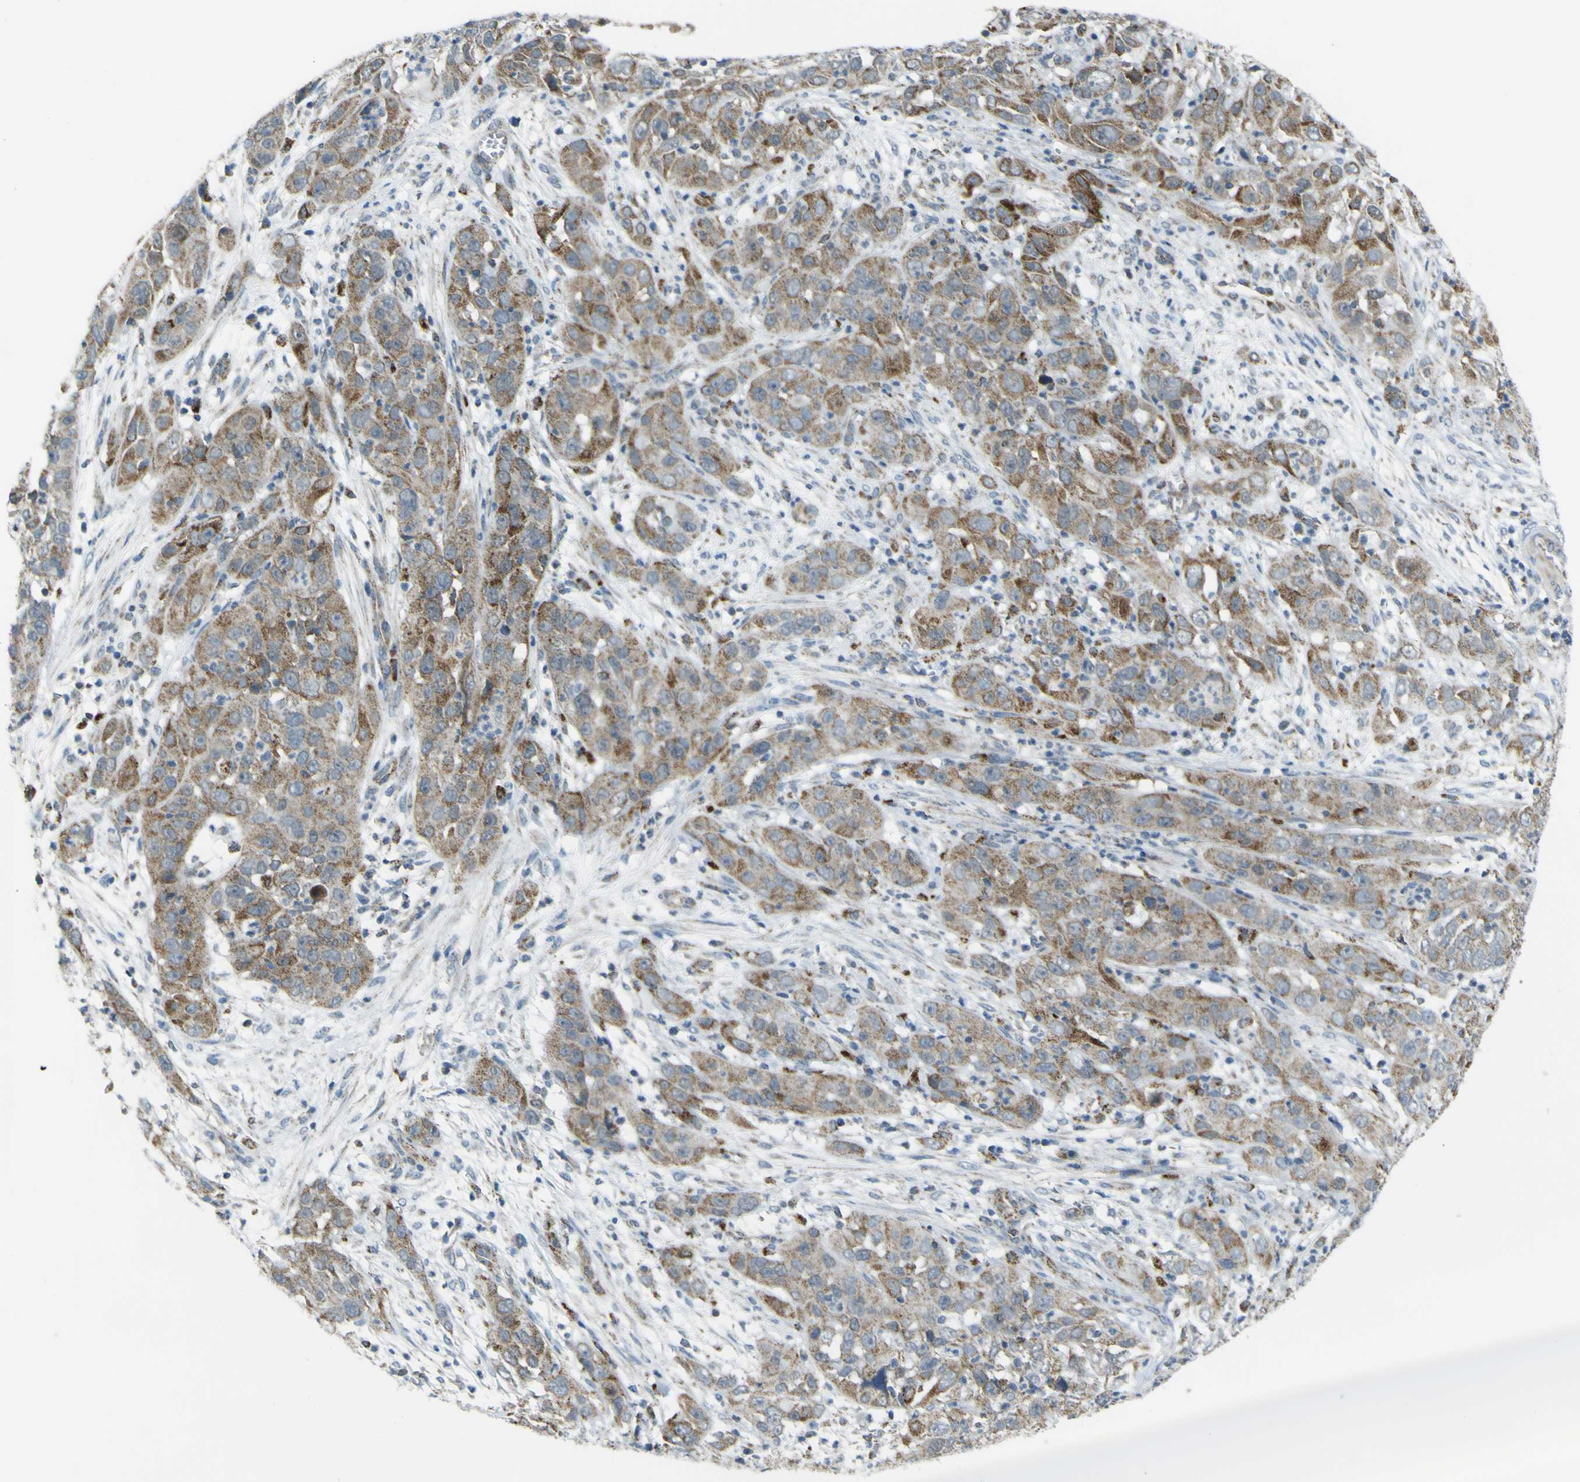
{"staining": {"intensity": "moderate", "quantity": ">75%", "location": "cytoplasmic/membranous"}, "tissue": "cervical cancer", "cell_type": "Tumor cells", "image_type": "cancer", "snomed": [{"axis": "morphology", "description": "Squamous cell carcinoma, NOS"}, {"axis": "topography", "description": "Cervix"}], "caption": "Protein expression analysis of cervical squamous cell carcinoma displays moderate cytoplasmic/membranous positivity in about >75% of tumor cells.", "gene": "ACBD5", "patient": {"sex": "female", "age": 32}}